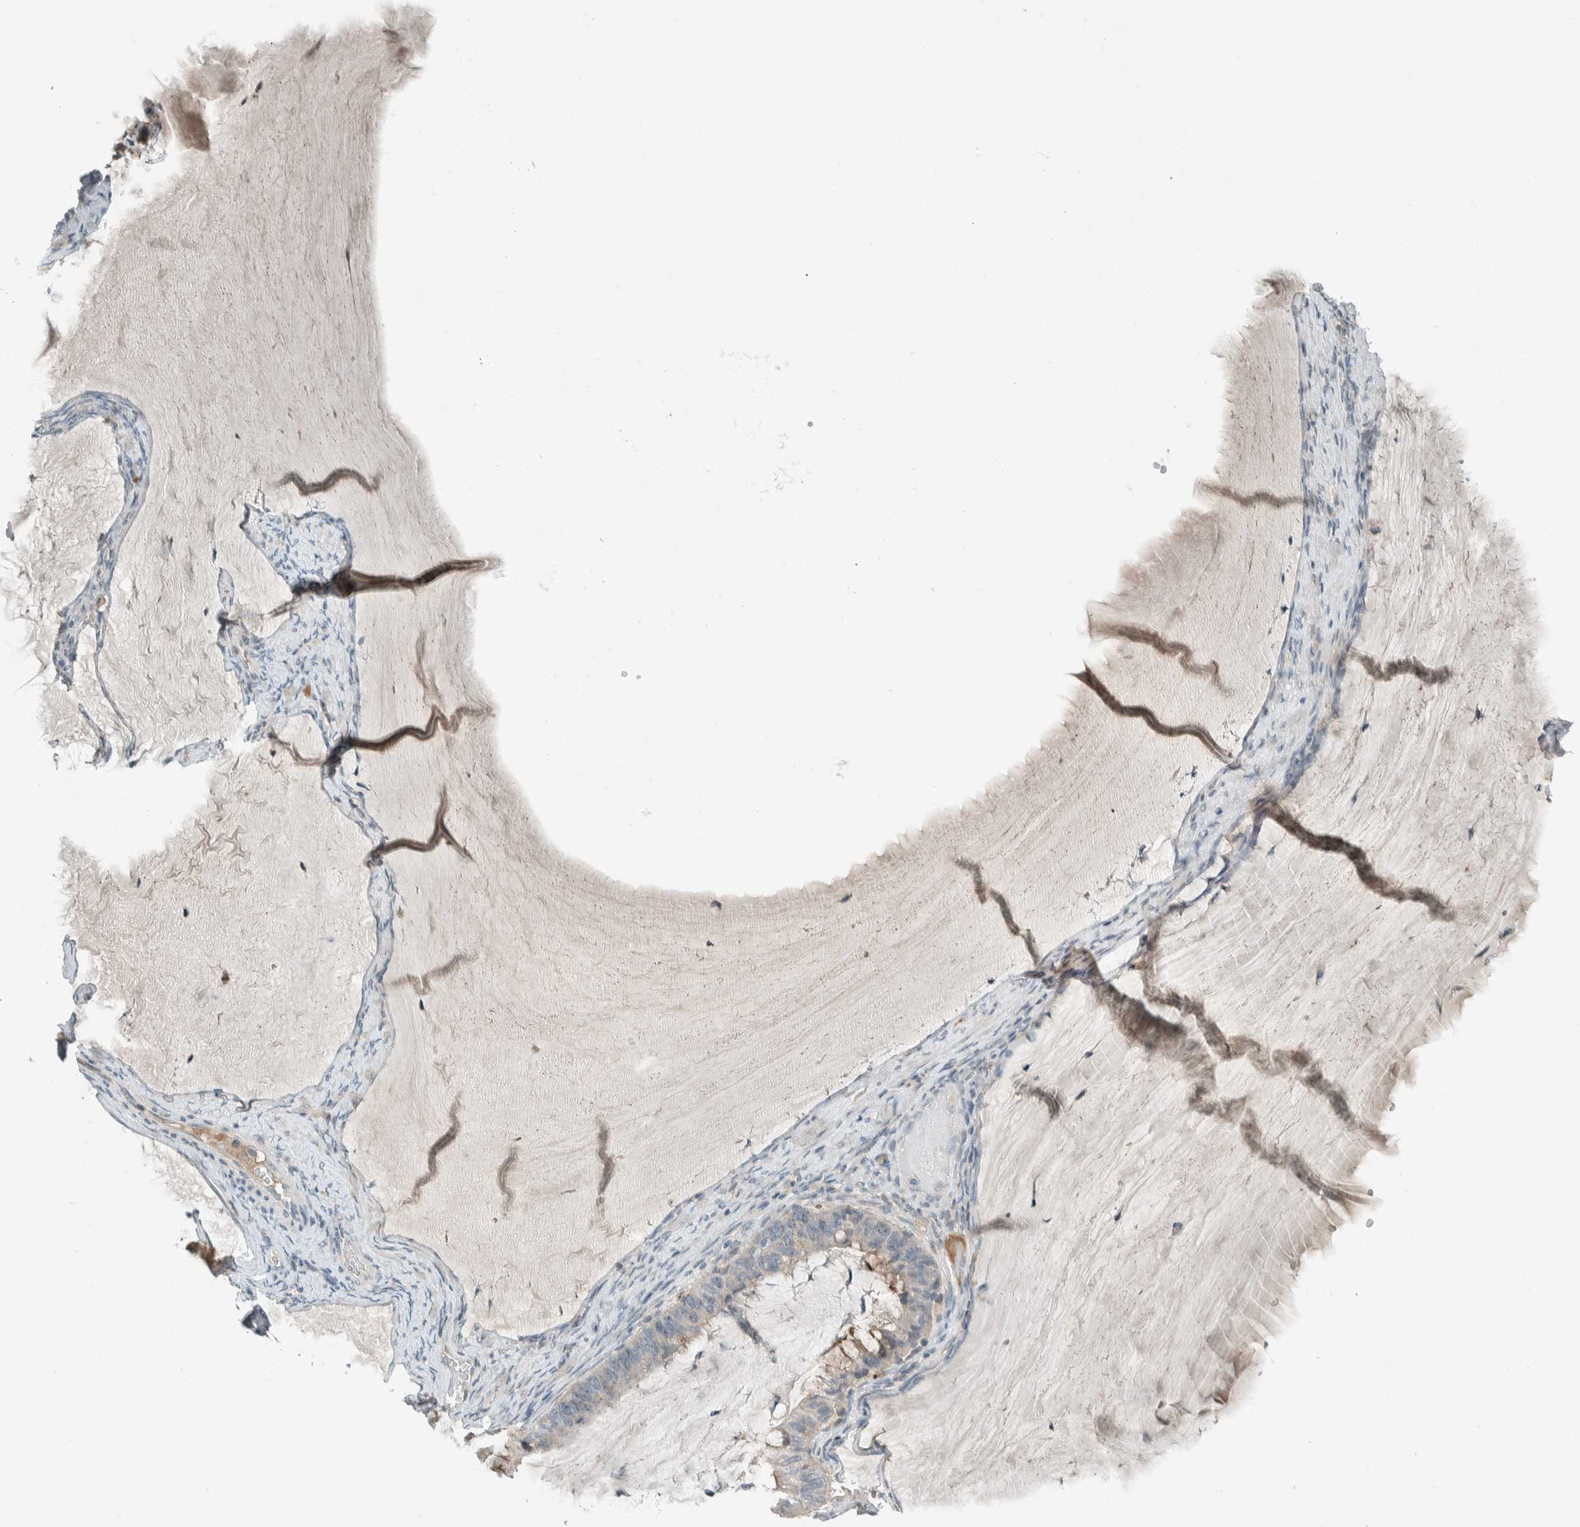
{"staining": {"intensity": "moderate", "quantity": ">75%", "location": "cytoplasmic/membranous"}, "tissue": "ovarian cancer", "cell_type": "Tumor cells", "image_type": "cancer", "snomed": [{"axis": "morphology", "description": "Cystadenocarcinoma, mucinous, NOS"}, {"axis": "topography", "description": "Ovary"}], "caption": "Immunohistochemical staining of ovarian cancer displays medium levels of moderate cytoplasmic/membranous staining in about >75% of tumor cells. (Brightfield microscopy of DAB IHC at high magnification).", "gene": "CERCAM", "patient": {"sex": "female", "age": 61}}